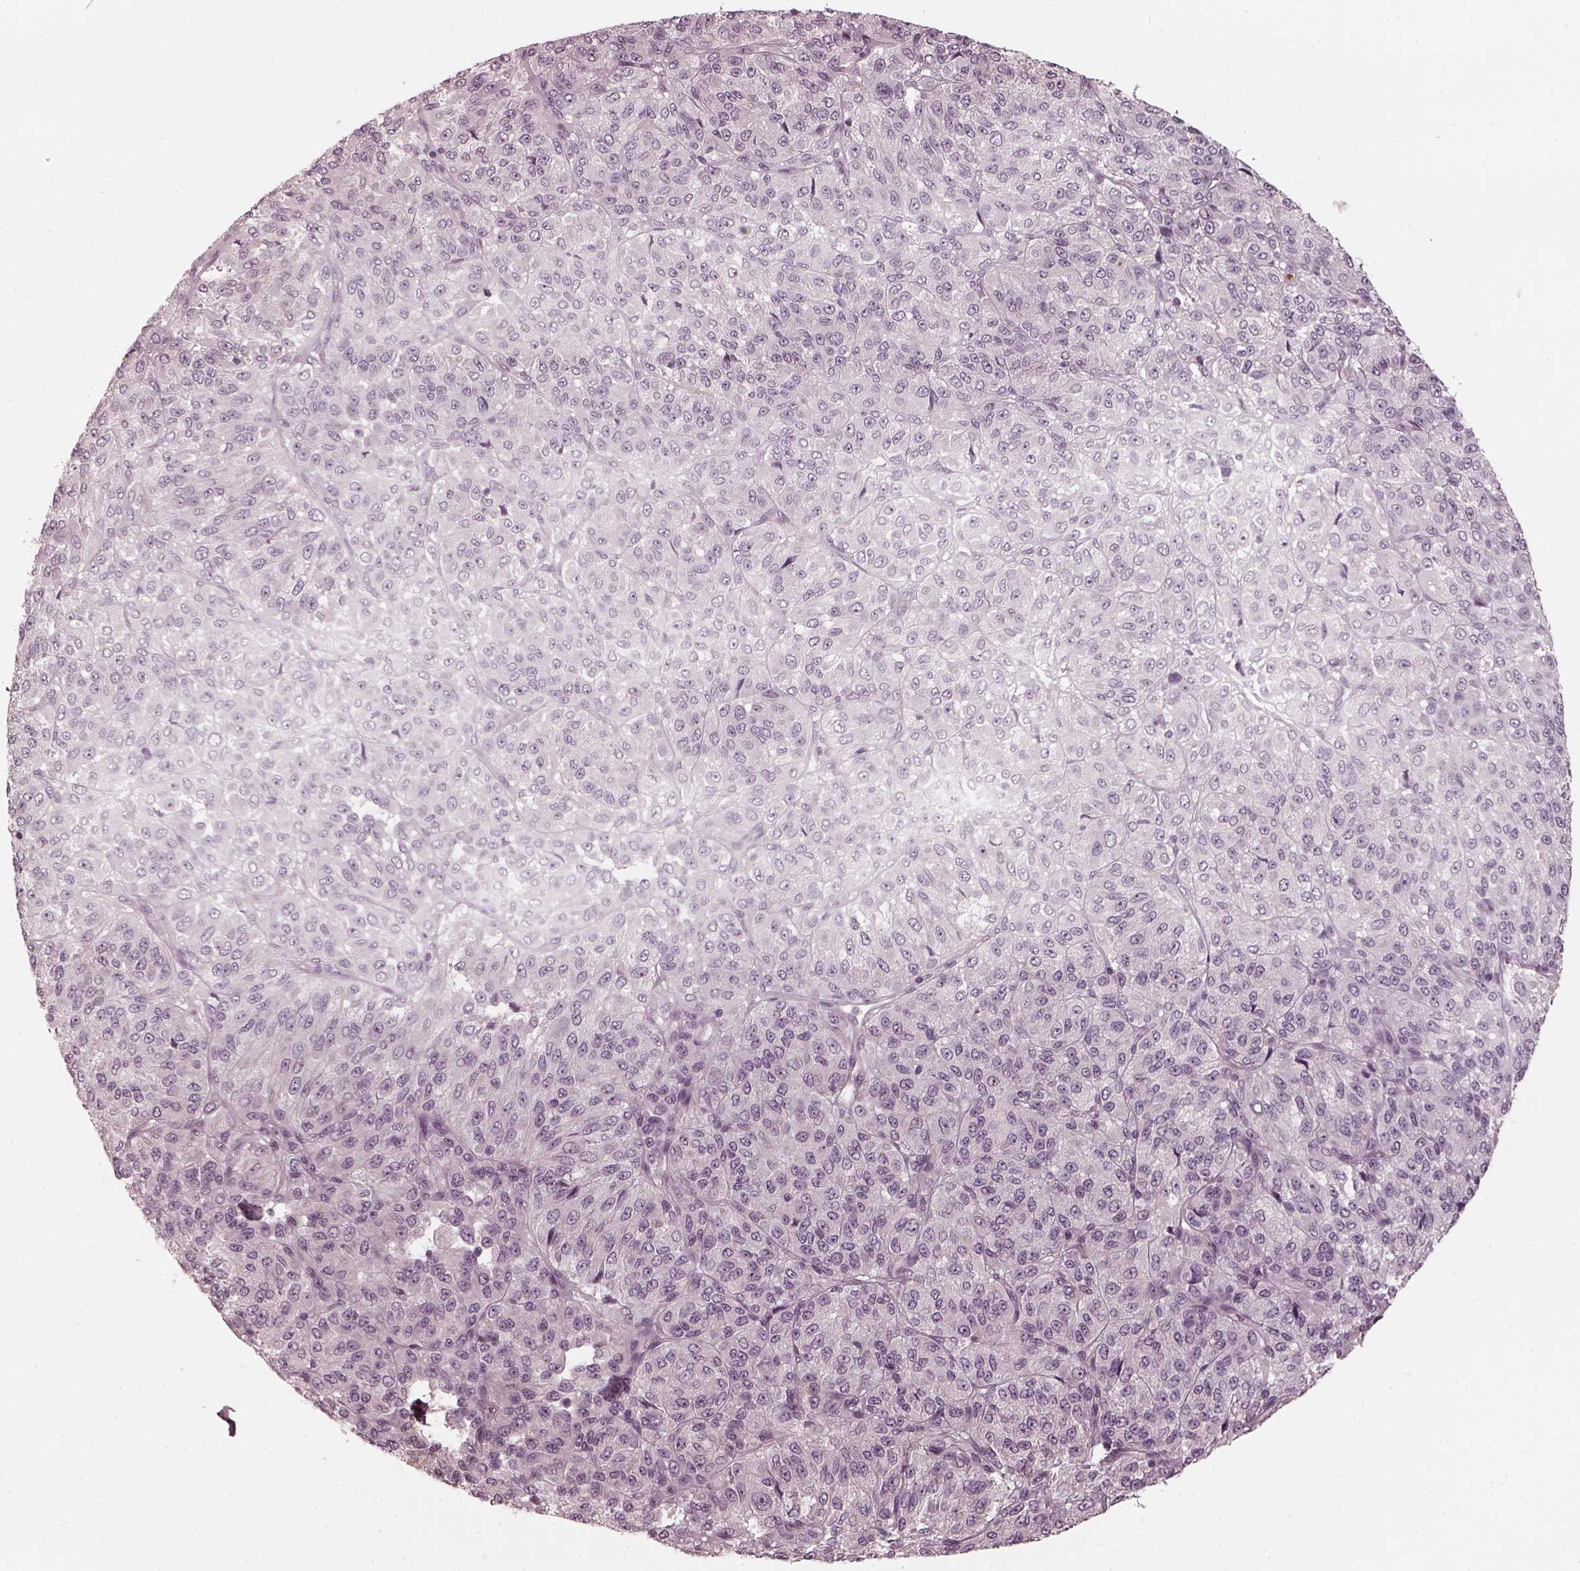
{"staining": {"intensity": "negative", "quantity": "none", "location": "none"}, "tissue": "melanoma", "cell_type": "Tumor cells", "image_type": "cancer", "snomed": [{"axis": "morphology", "description": "Malignant melanoma, Metastatic site"}, {"axis": "topography", "description": "Brain"}], "caption": "An immunohistochemistry micrograph of melanoma is shown. There is no staining in tumor cells of melanoma.", "gene": "CHIT1", "patient": {"sex": "female", "age": 56}}